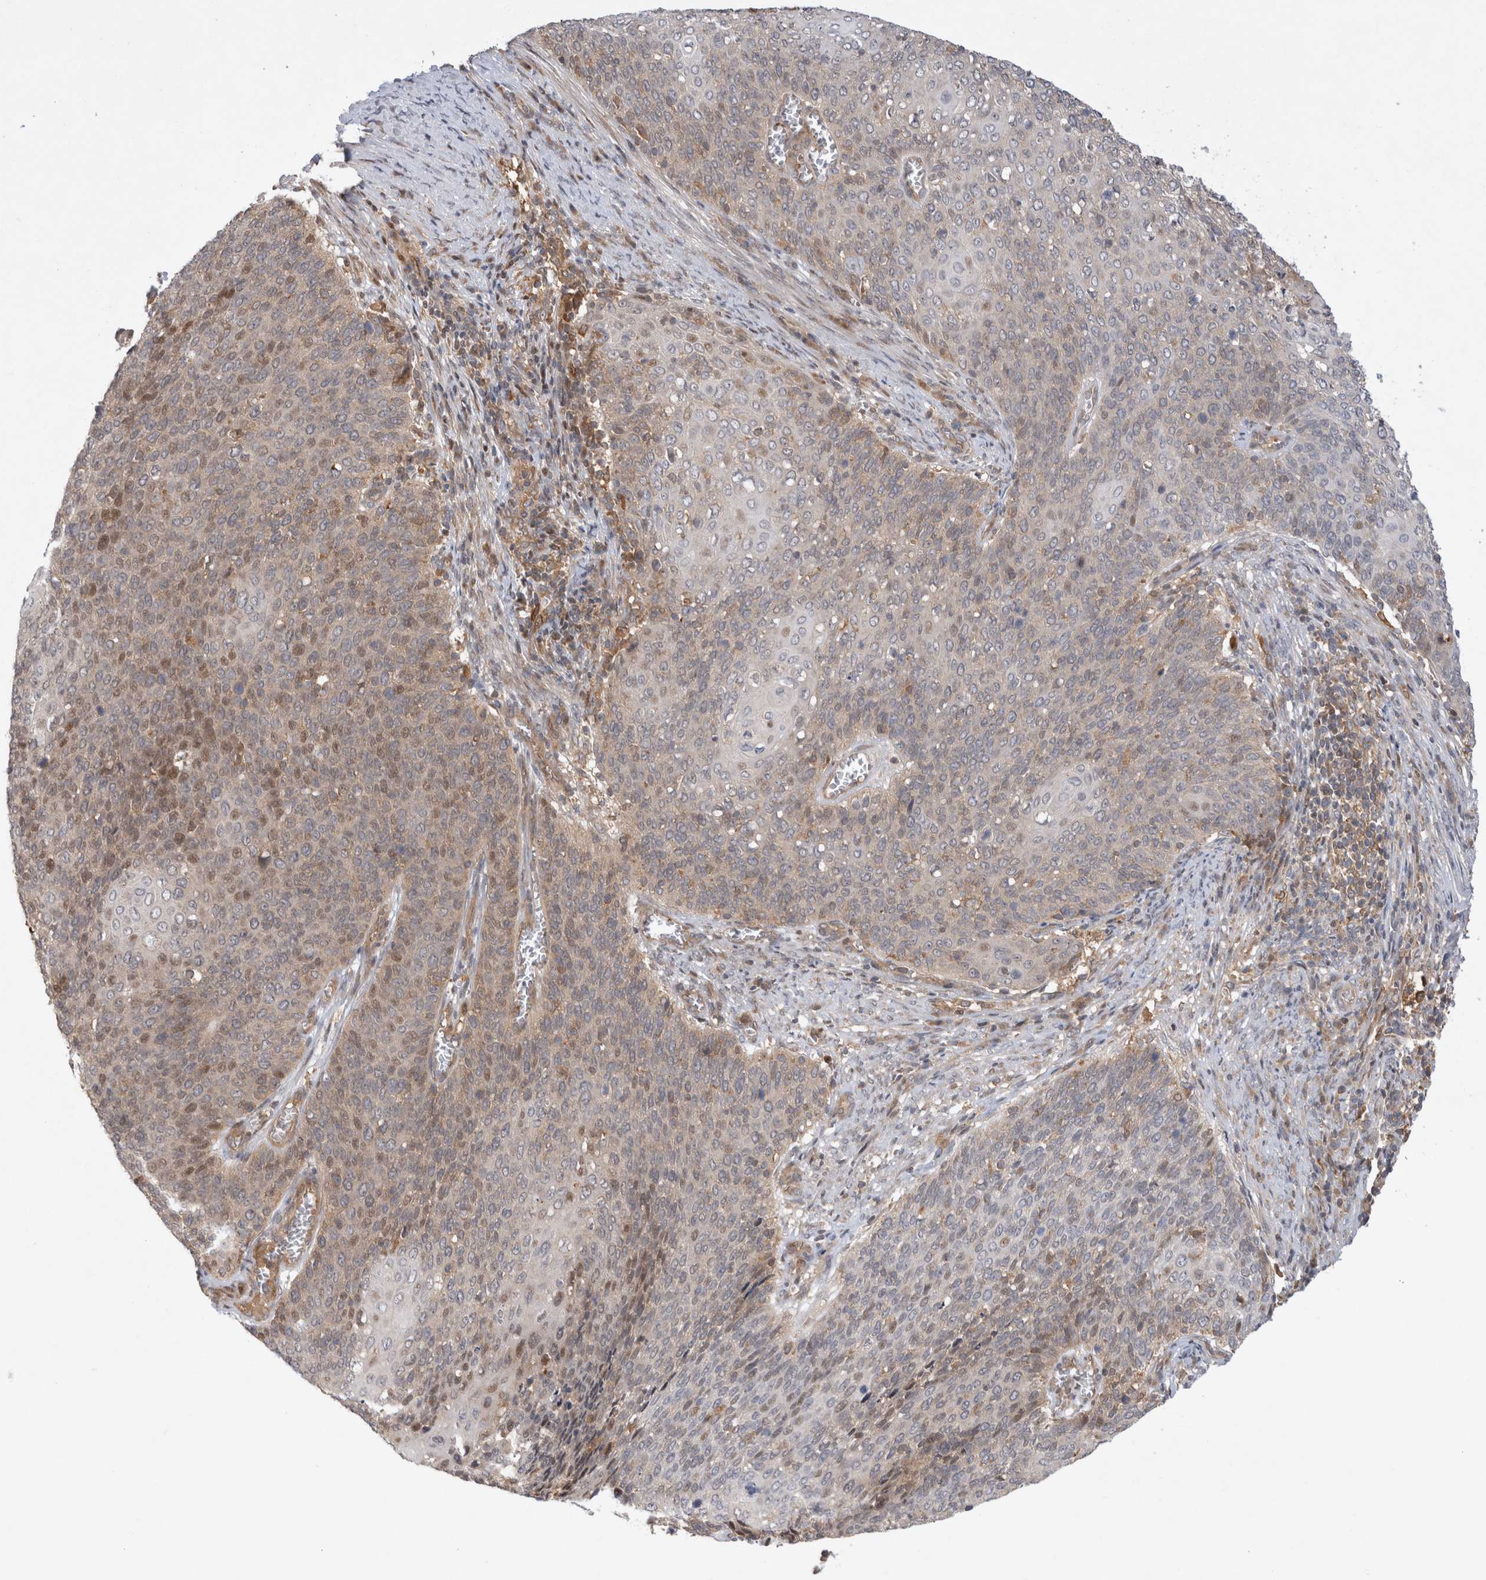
{"staining": {"intensity": "weak", "quantity": "25%-75%", "location": "nuclear"}, "tissue": "cervical cancer", "cell_type": "Tumor cells", "image_type": "cancer", "snomed": [{"axis": "morphology", "description": "Squamous cell carcinoma, NOS"}, {"axis": "topography", "description": "Cervix"}], "caption": "Weak nuclear staining for a protein is seen in about 25%-75% of tumor cells of squamous cell carcinoma (cervical) using IHC.", "gene": "HTT", "patient": {"sex": "female", "age": 39}}